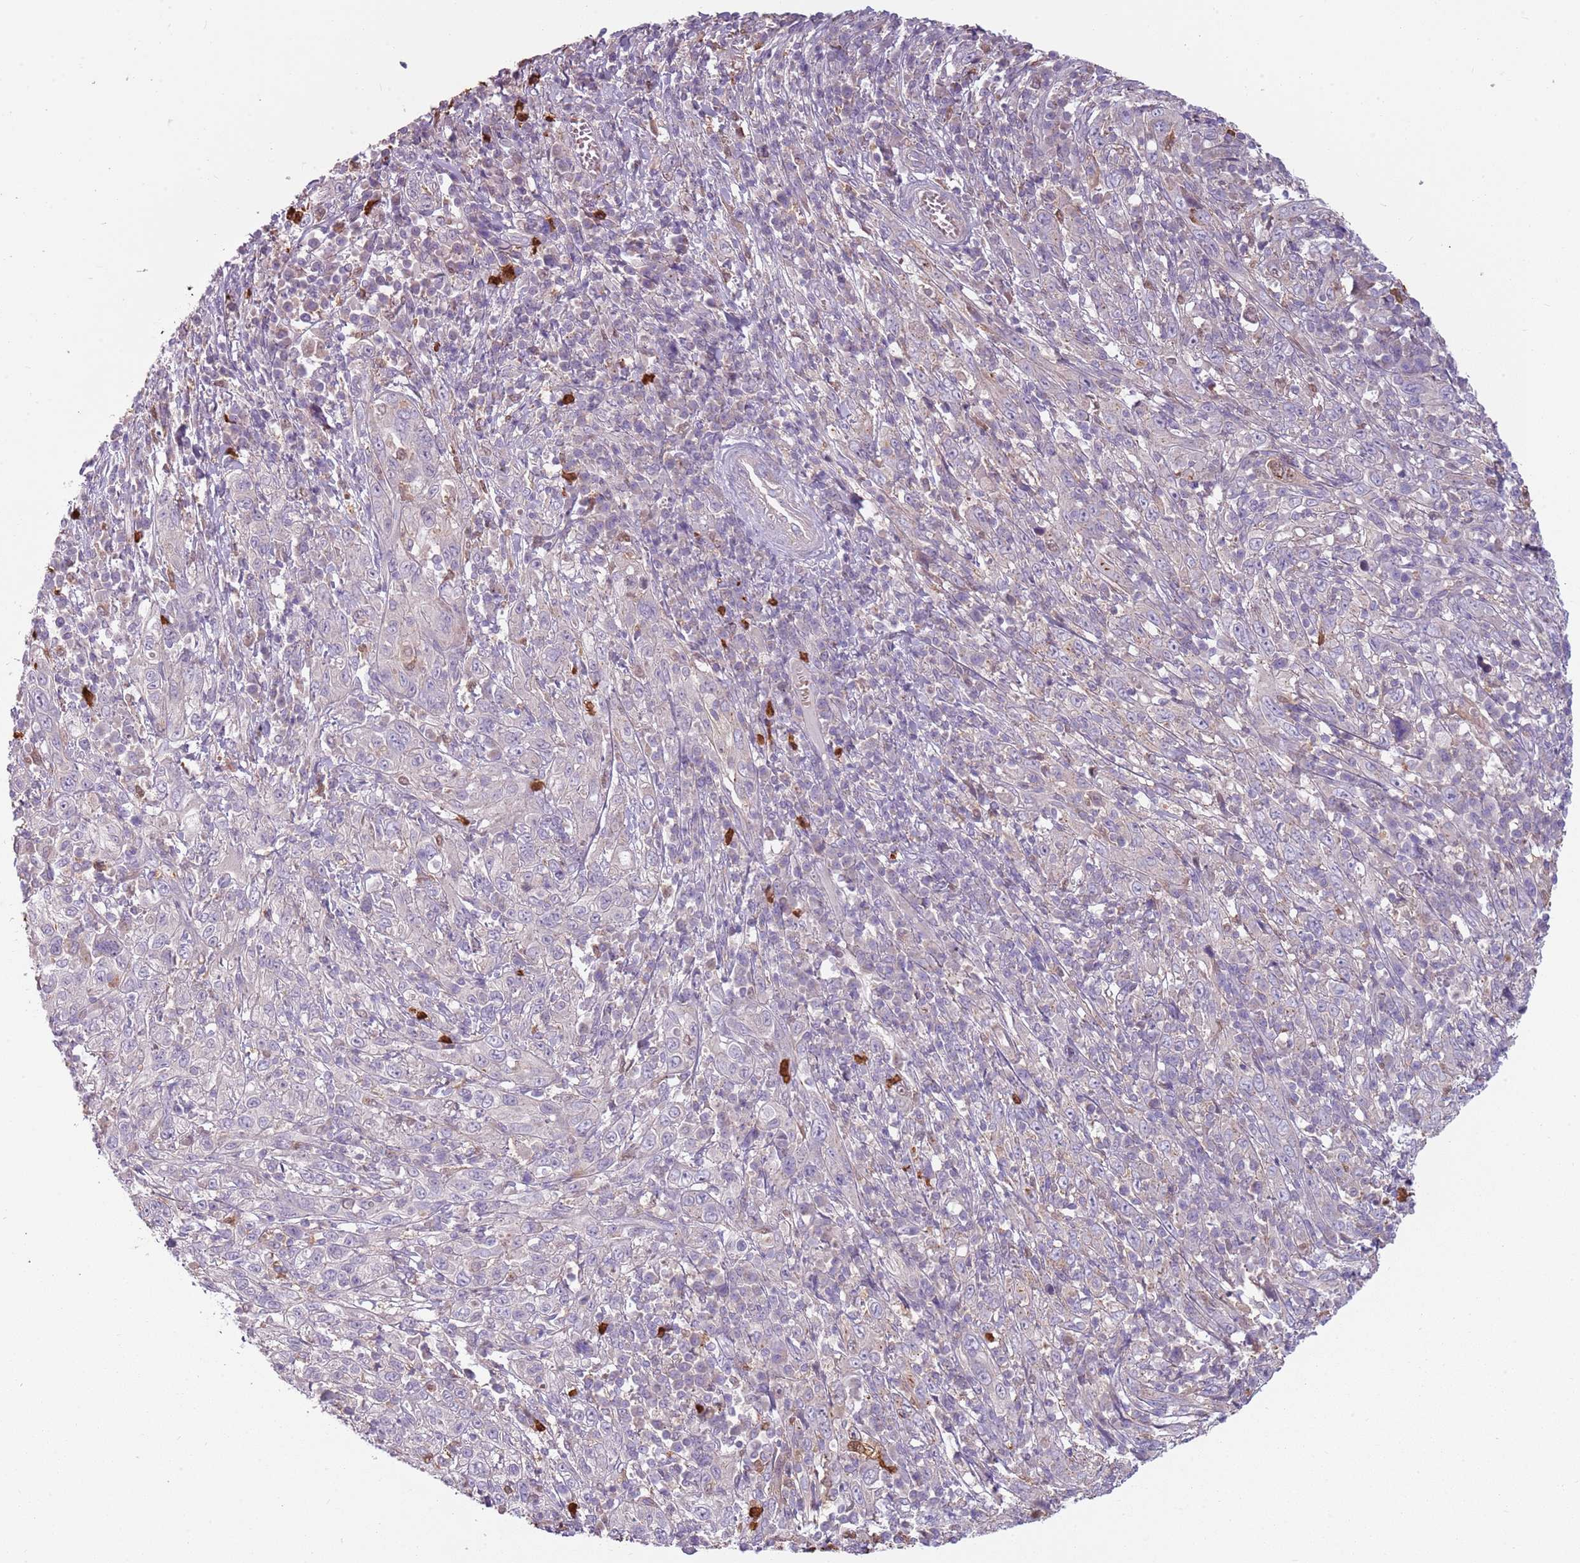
{"staining": {"intensity": "weak", "quantity": "<25%", "location": "cytoplasmic/membranous,nuclear"}, "tissue": "cervical cancer", "cell_type": "Tumor cells", "image_type": "cancer", "snomed": [{"axis": "morphology", "description": "Squamous cell carcinoma, NOS"}, {"axis": "topography", "description": "Cervix"}], "caption": "Cervical squamous cell carcinoma stained for a protein using immunohistochemistry (IHC) exhibits no staining tumor cells.", "gene": "SPAG4", "patient": {"sex": "female", "age": 46}}